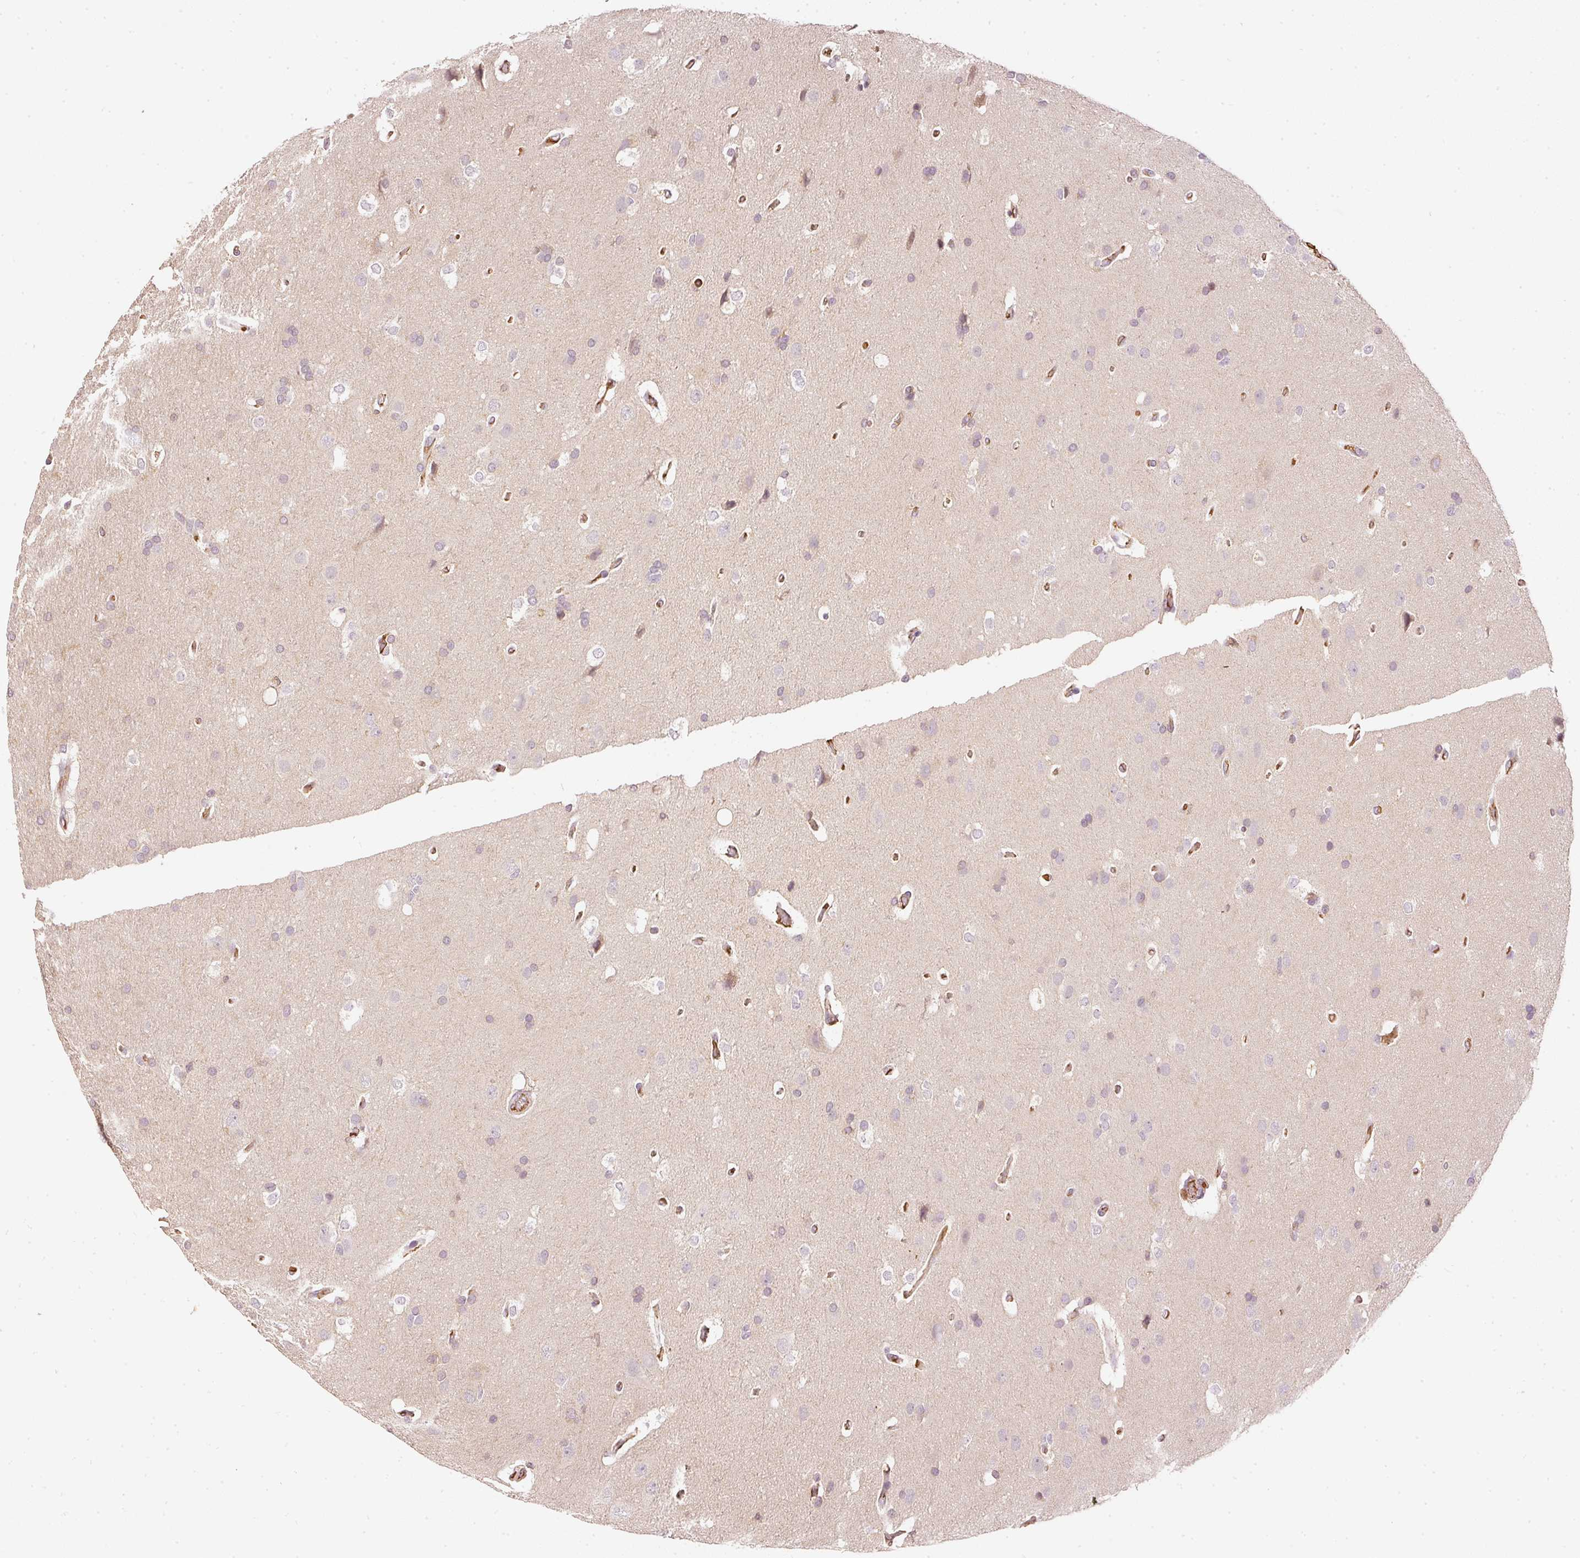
{"staining": {"intensity": "weak", "quantity": "<25%", "location": "cytoplasmic/membranous"}, "tissue": "glioma", "cell_type": "Tumor cells", "image_type": "cancer", "snomed": [{"axis": "morphology", "description": "Glioma, malignant, High grade"}, {"axis": "topography", "description": "Brain"}], "caption": "Immunohistochemical staining of glioma reveals no significant positivity in tumor cells.", "gene": "EVL", "patient": {"sex": "male", "age": 56}}